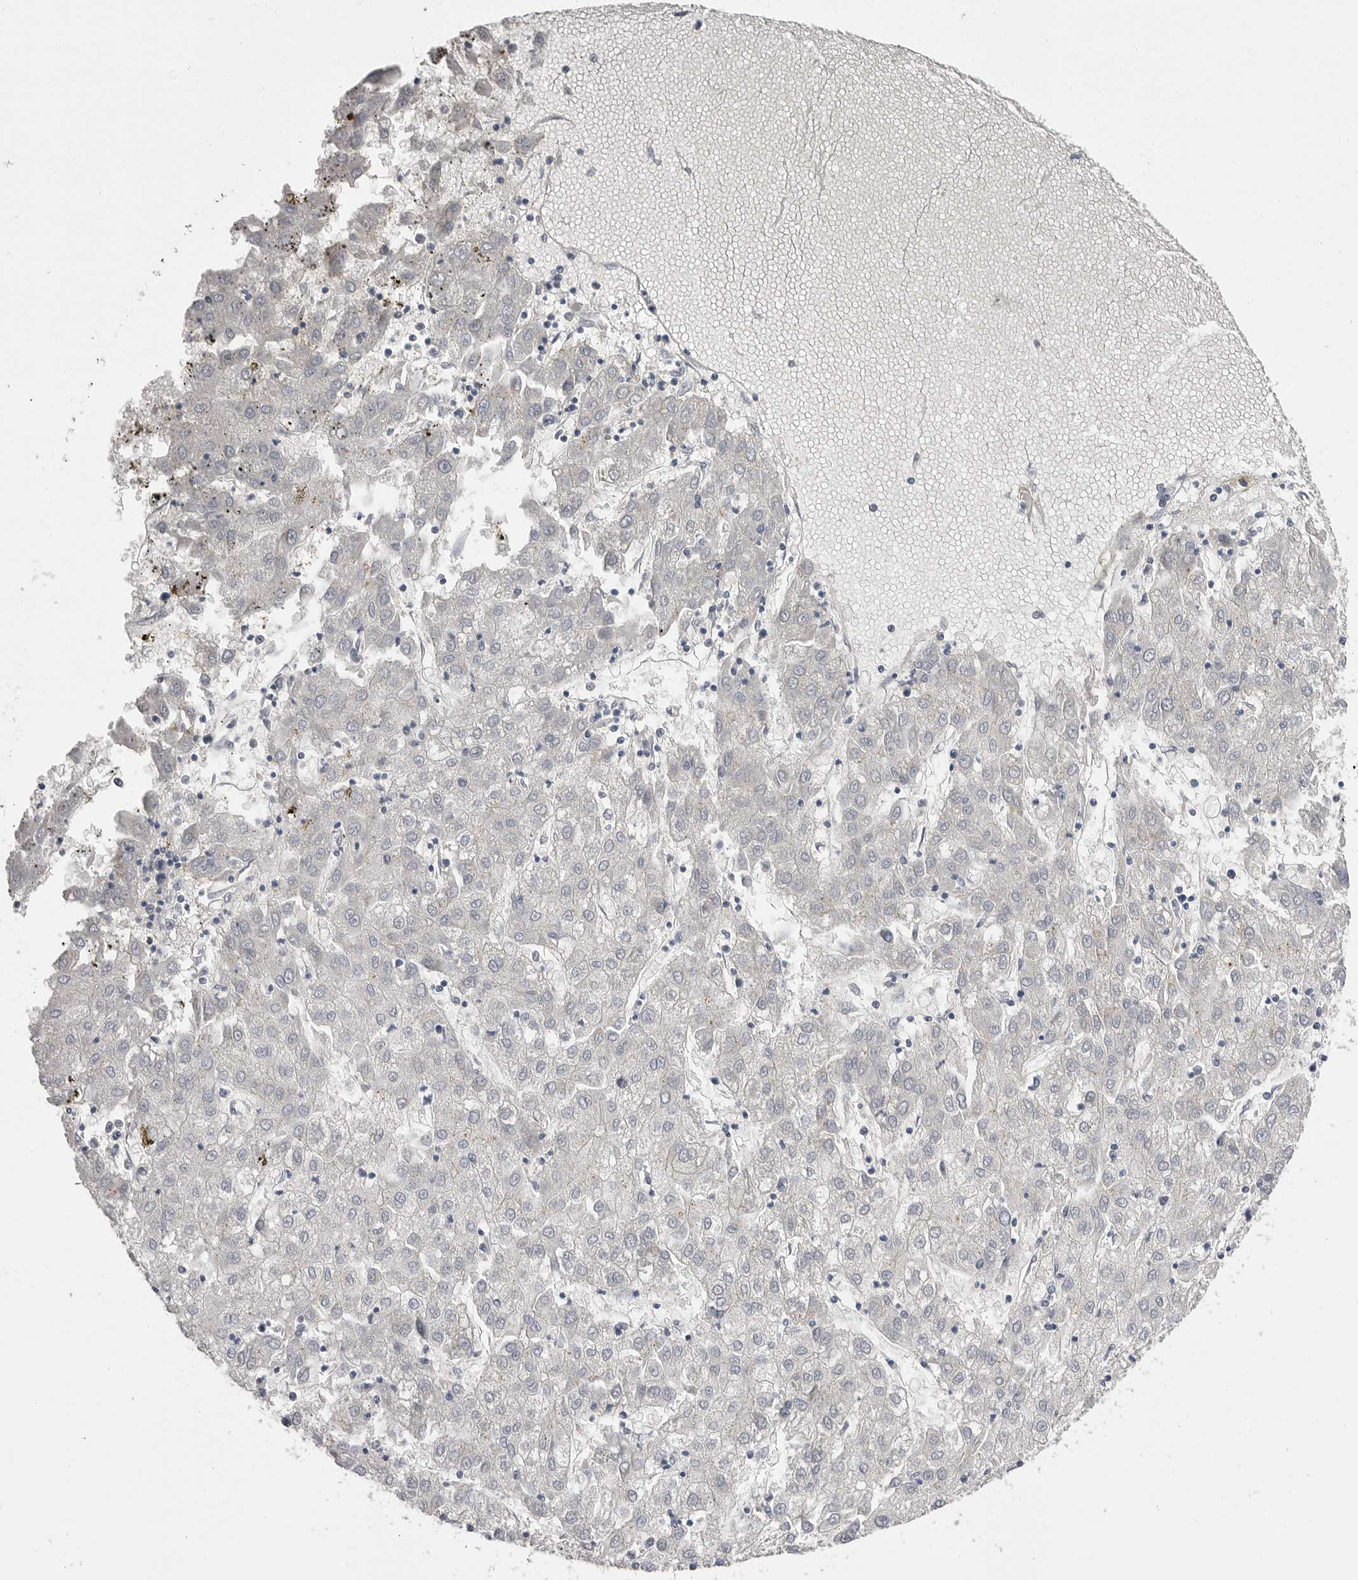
{"staining": {"intensity": "negative", "quantity": "none", "location": "none"}, "tissue": "liver cancer", "cell_type": "Tumor cells", "image_type": "cancer", "snomed": [{"axis": "morphology", "description": "Carcinoma, Hepatocellular, NOS"}, {"axis": "topography", "description": "Liver"}], "caption": "Liver hepatocellular carcinoma was stained to show a protein in brown. There is no significant staining in tumor cells.", "gene": "DLGAP3", "patient": {"sex": "male", "age": 72}}